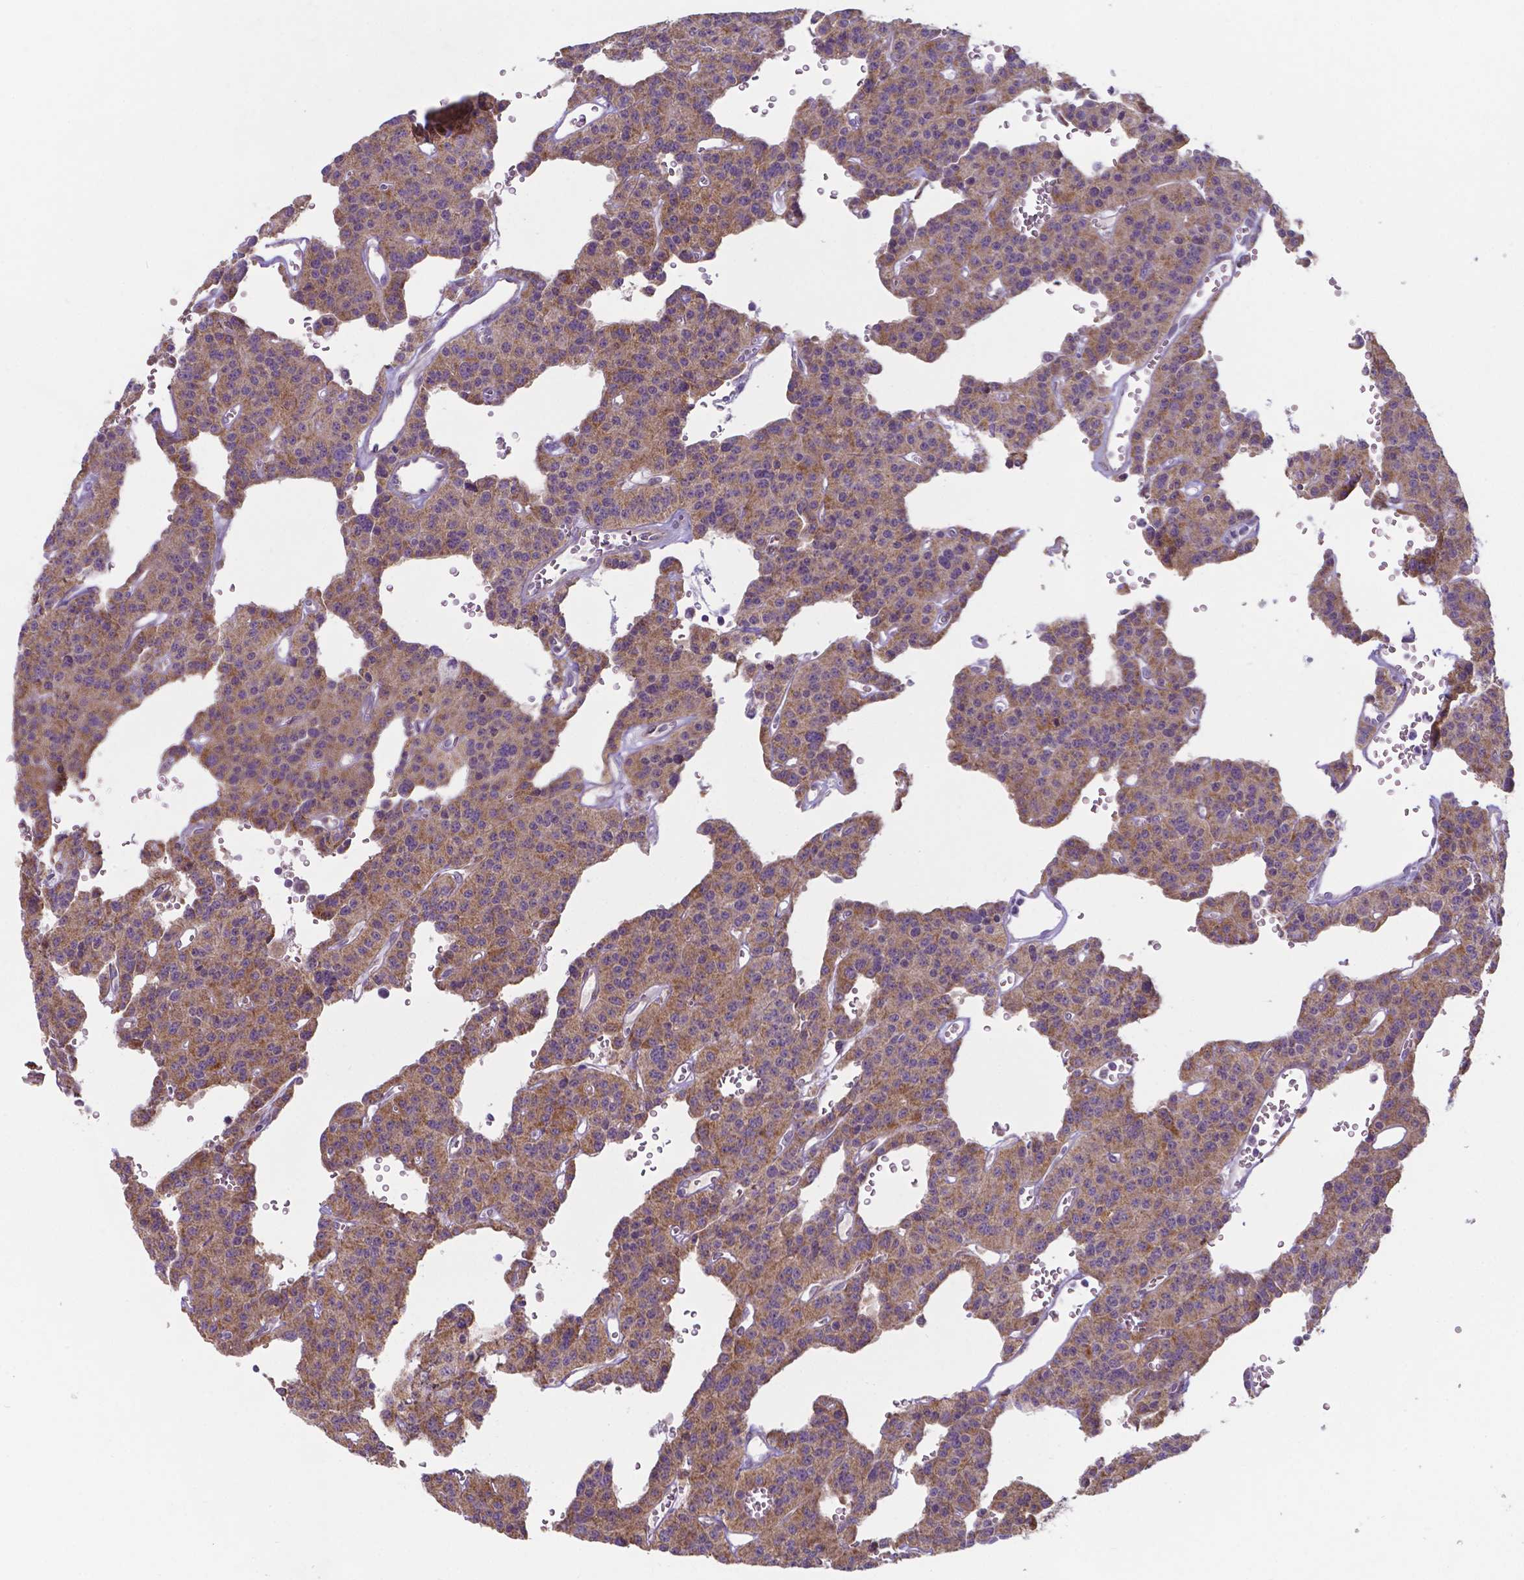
{"staining": {"intensity": "moderate", "quantity": ">75%", "location": "cytoplasmic/membranous"}, "tissue": "carcinoid", "cell_type": "Tumor cells", "image_type": "cancer", "snomed": [{"axis": "morphology", "description": "Carcinoid, malignant, NOS"}, {"axis": "topography", "description": "Lung"}], "caption": "The immunohistochemical stain shows moderate cytoplasmic/membranous positivity in tumor cells of carcinoid tissue. The protein of interest is stained brown, and the nuclei are stained in blue (DAB (3,3'-diaminobenzidine) IHC with brightfield microscopy, high magnification).", "gene": "FAM114A1", "patient": {"sex": "female", "age": 71}}